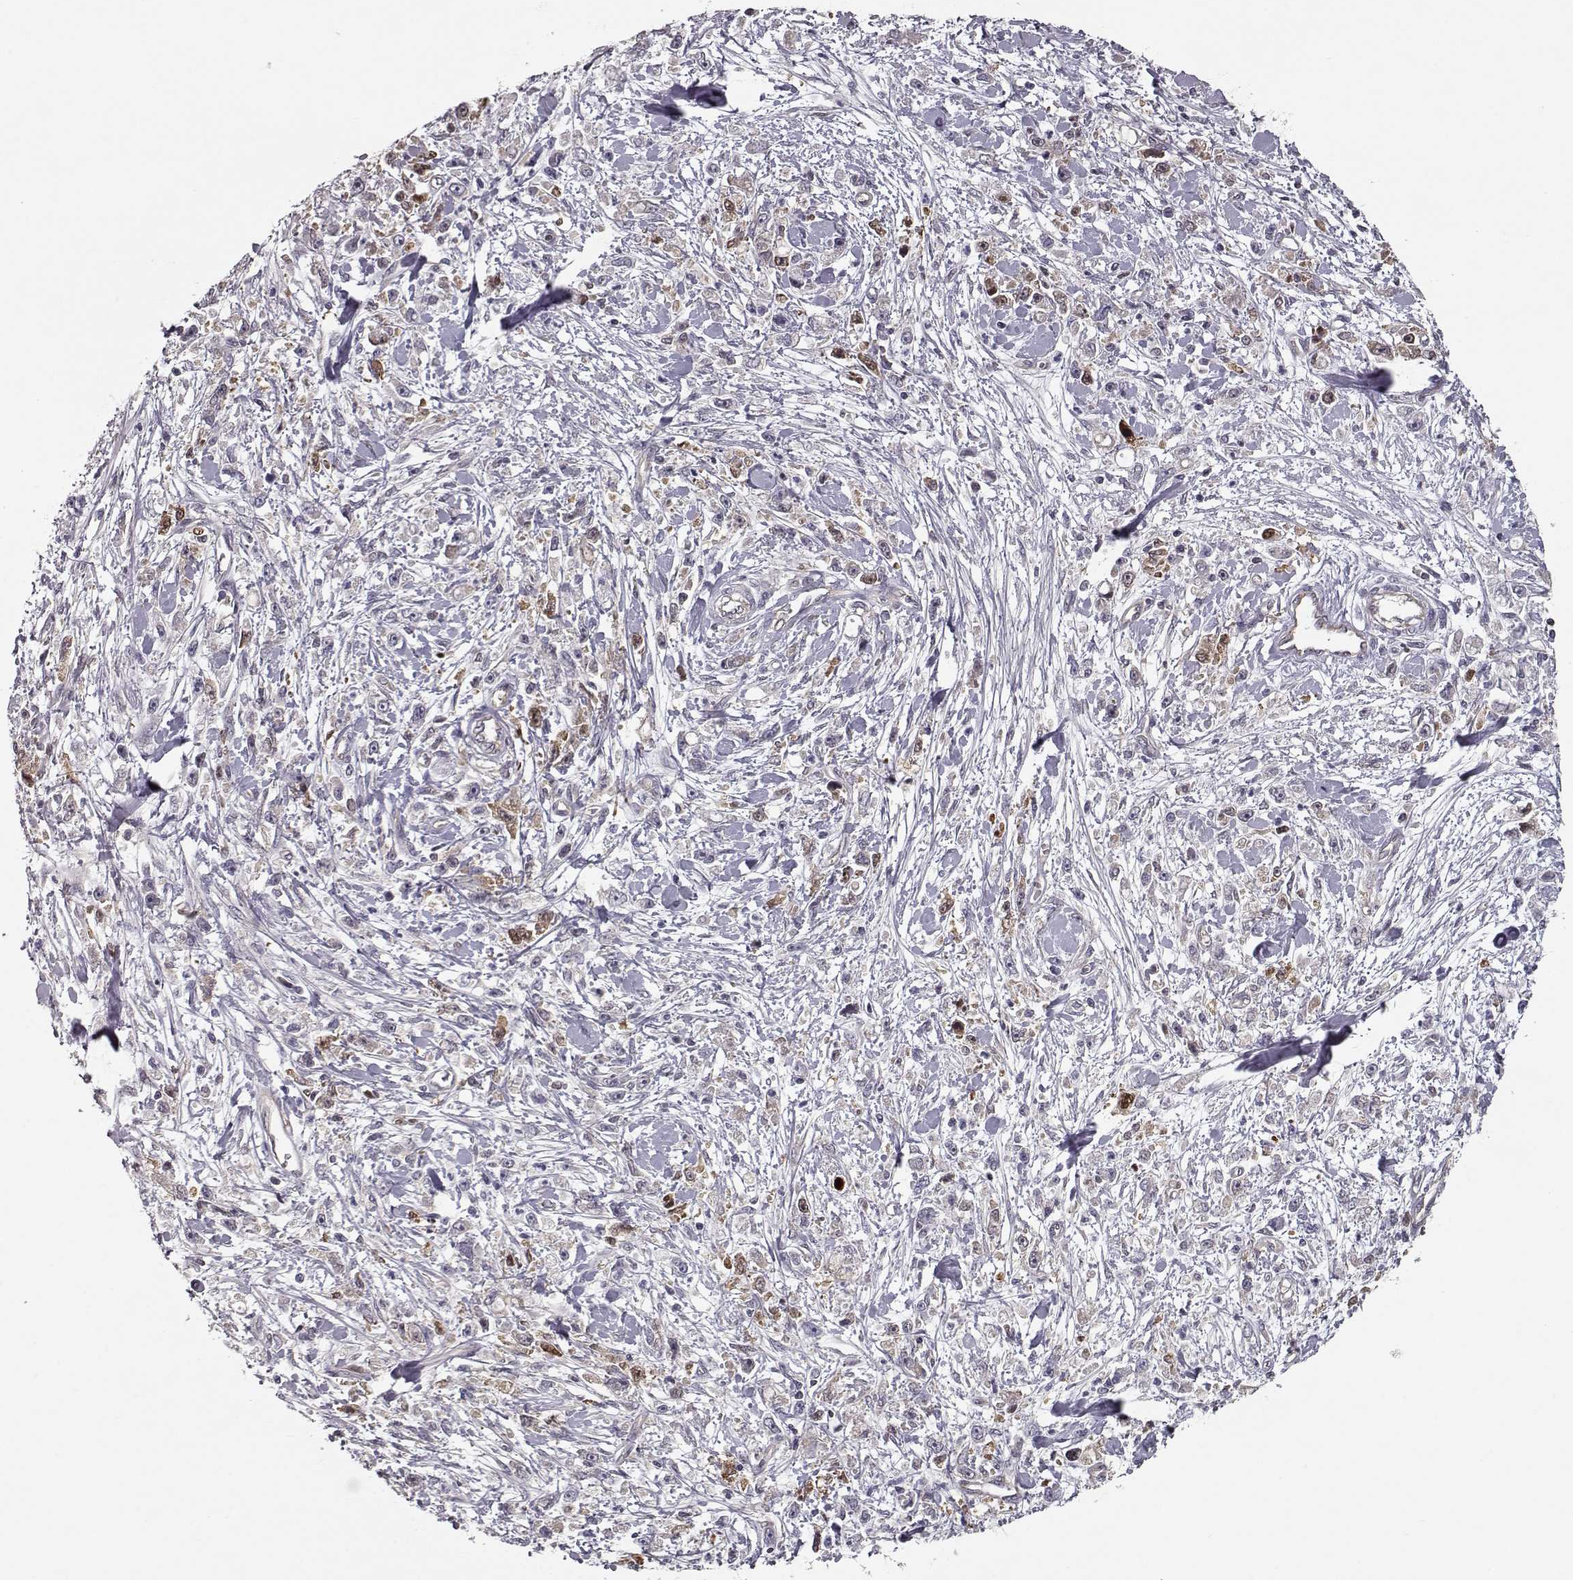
{"staining": {"intensity": "strong", "quantity": "<25%", "location": "cytoplasmic/membranous"}, "tissue": "stomach cancer", "cell_type": "Tumor cells", "image_type": "cancer", "snomed": [{"axis": "morphology", "description": "Adenocarcinoma, NOS"}, {"axis": "topography", "description": "Stomach"}], "caption": "Tumor cells show strong cytoplasmic/membranous staining in approximately <25% of cells in stomach adenocarcinoma. (DAB (3,3'-diaminobenzidine) IHC, brown staining for protein, blue staining for nuclei).", "gene": "RANBP1", "patient": {"sex": "female", "age": 59}}